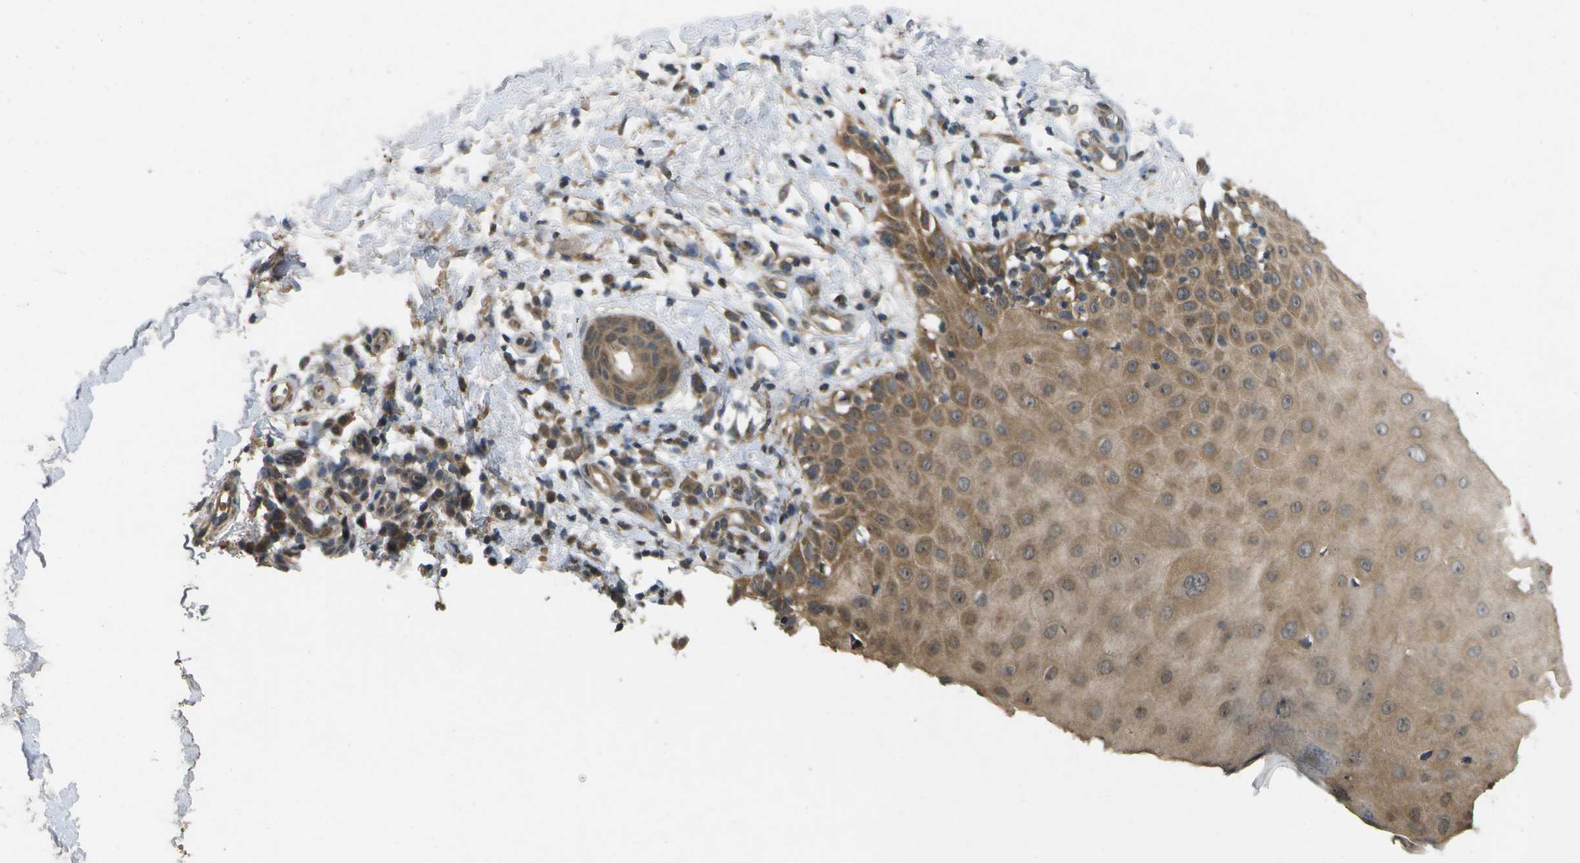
{"staining": {"intensity": "moderate", "quantity": ">75%", "location": "cytoplasmic/membranous"}, "tissue": "skin cancer", "cell_type": "Tumor cells", "image_type": "cancer", "snomed": [{"axis": "morphology", "description": "Squamous cell carcinoma, NOS"}, {"axis": "topography", "description": "Skin"}], "caption": "A brown stain shows moderate cytoplasmic/membranous positivity of a protein in squamous cell carcinoma (skin) tumor cells.", "gene": "ALAS1", "patient": {"sex": "female", "age": 42}}